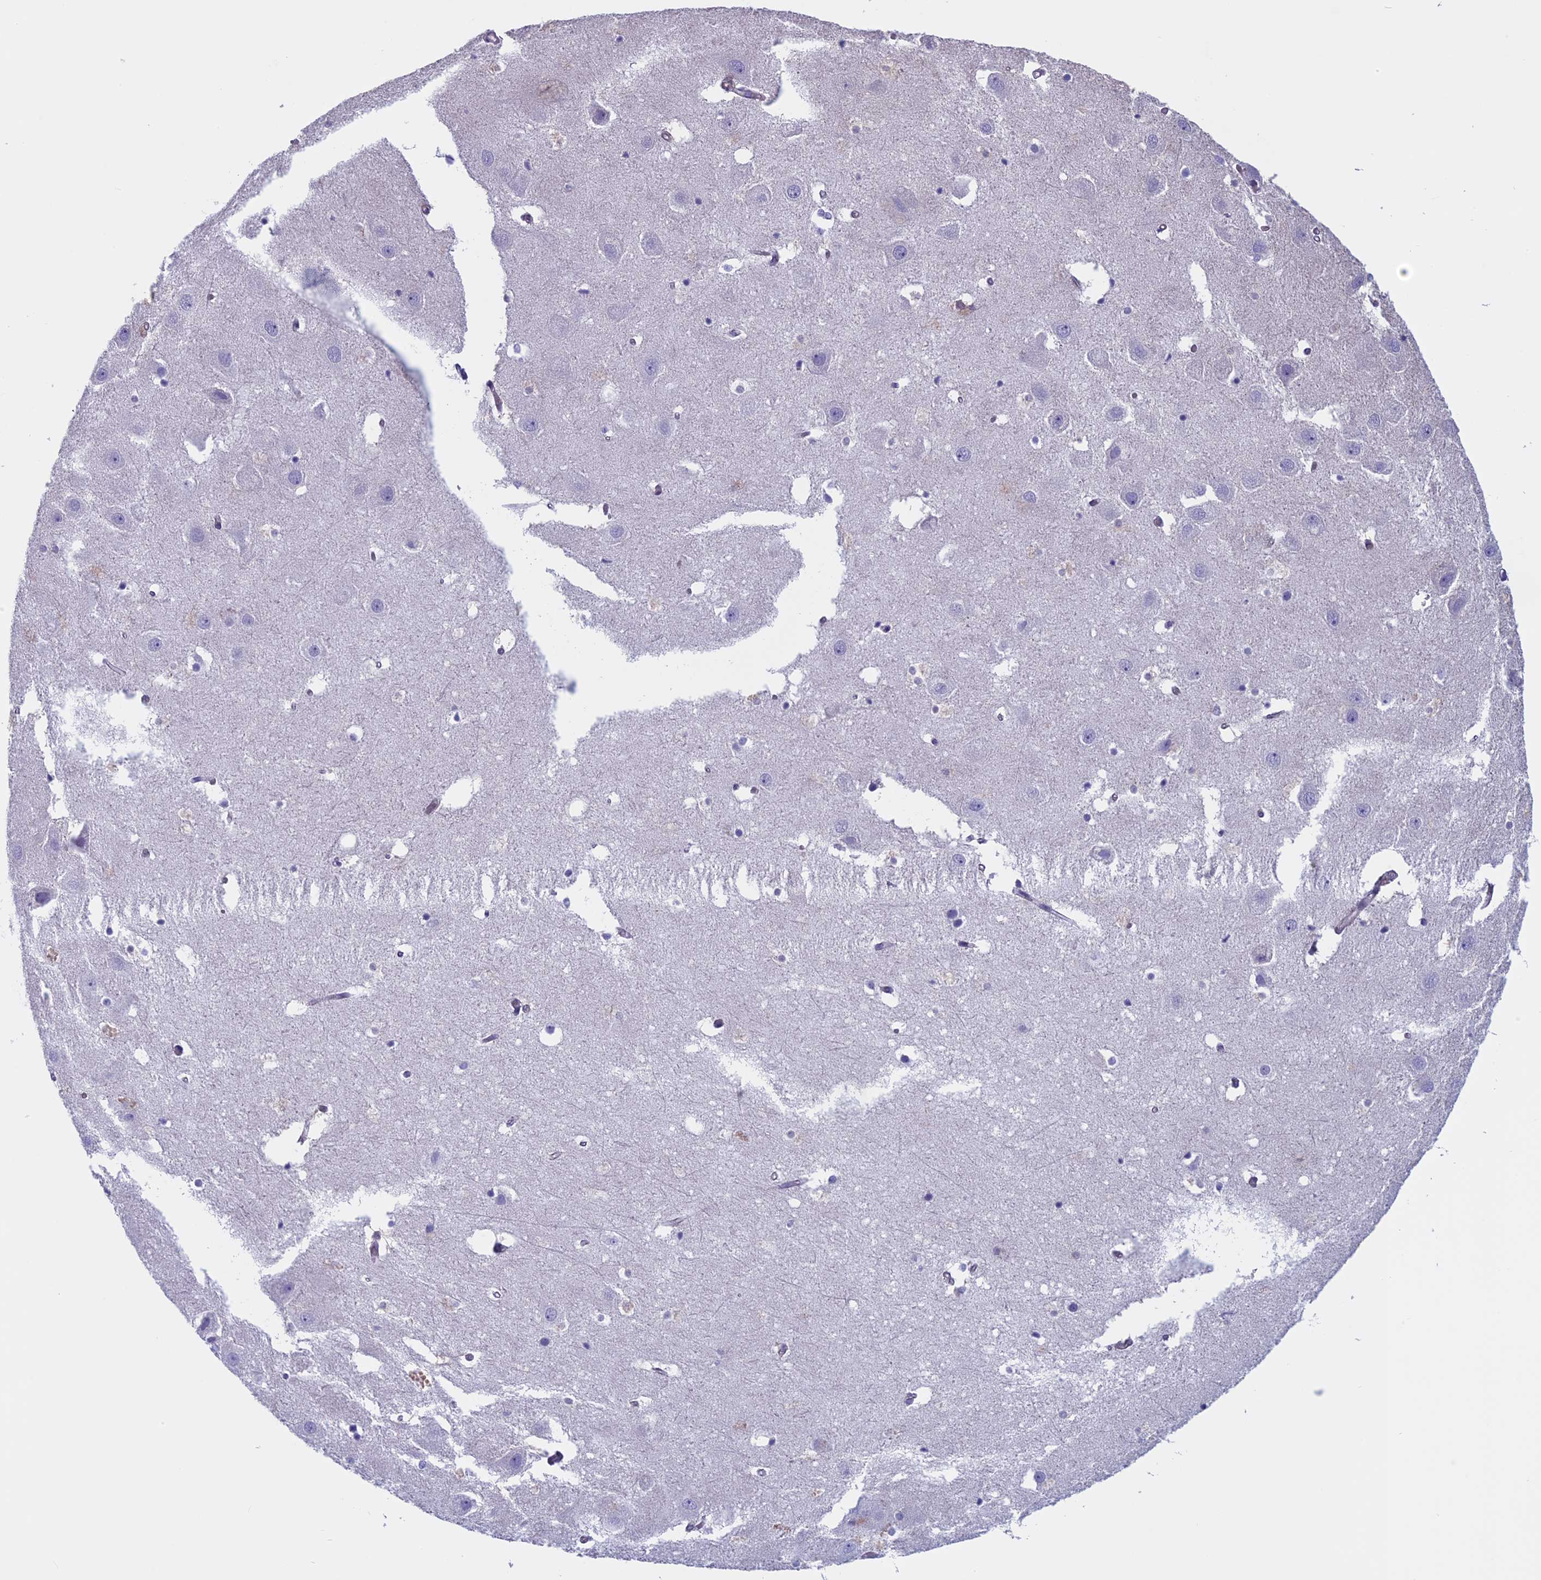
{"staining": {"intensity": "negative", "quantity": "none", "location": "none"}, "tissue": "hippocampus", "cell_type": "Glial cells", "image_type": "normal", "snomed": [{"axis": "morphology", "description": "Normal tissue, NOS"}, {"axis": "topography", "description": "Hippocampus"}], "caption": "High magnification brightfield microscopy of unremarkable hippocampus stained with DAB (3,3'-diaminobenzidine) (brown) and counterstained with hematoxylin (blue): glial cells show no significant staining. The staining was performed using DAB (3,3'-diaminobenzidine) to visualize the protein expression in brown, while the nuclei were stained in blue with hematoxylin (Magnification: 20x).", "gene": "CNOT6L", "patient": {"sex": "female", "age": 52}}